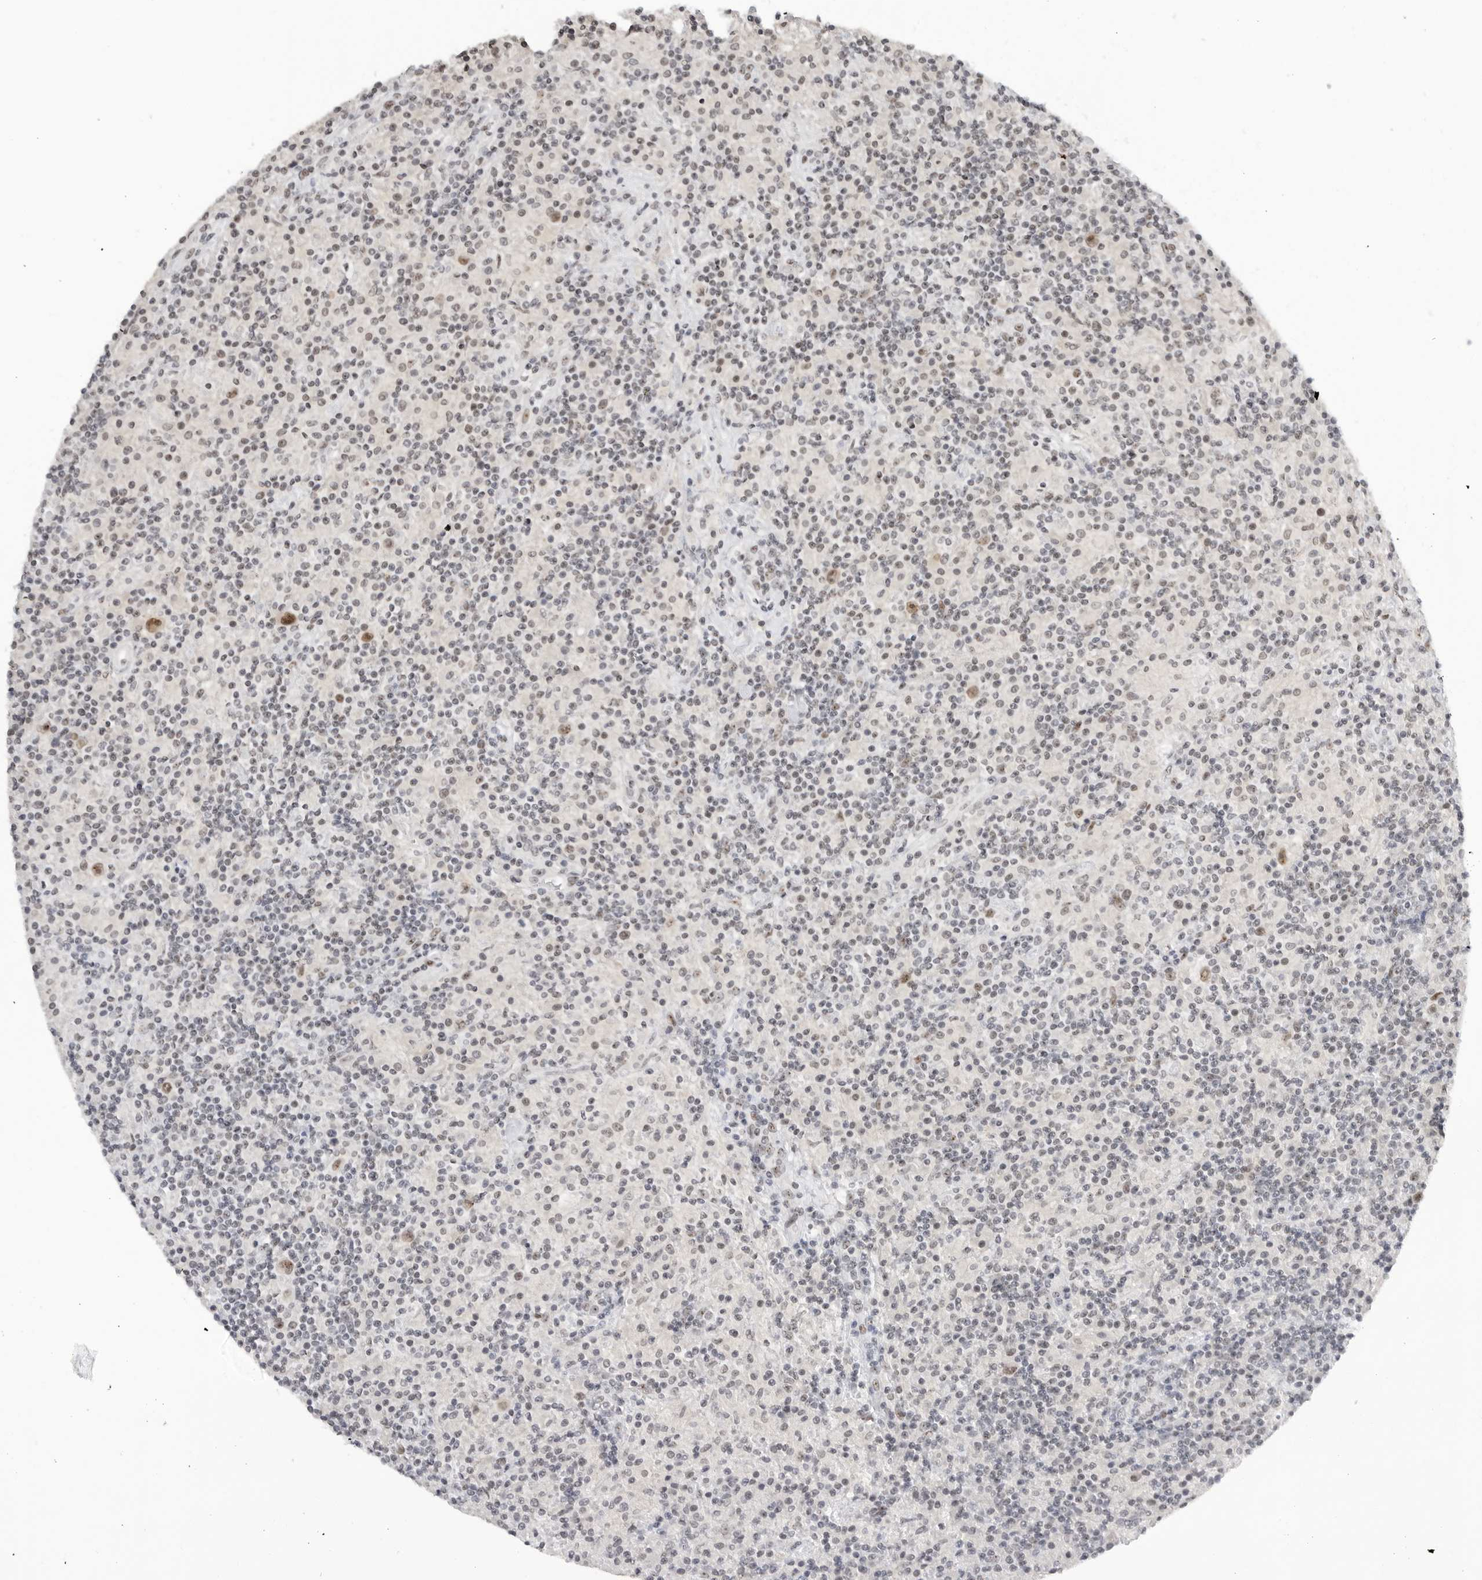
{"staining": {"intensity": "moderate", "quantity": ">75%", "location": "nuclear"}, "tissue": "lymphoma", "cell_type": "Tumor cells", "image_type": "cancer", "snomed": [{"axis": "morphology", "description": "Hodgkin's disease, NOS"}, {"axis": "topography", "description": "Lymph node"}], "caption": "Immunohistochemistry (IHC) image of human lymphoma stained for a protein (brown), which shows medium levels of moderate nuclear positivity in about >75% of tumor cells.", "gene": "WRAP53", "patient": {"sex": "male", "age": 70}}